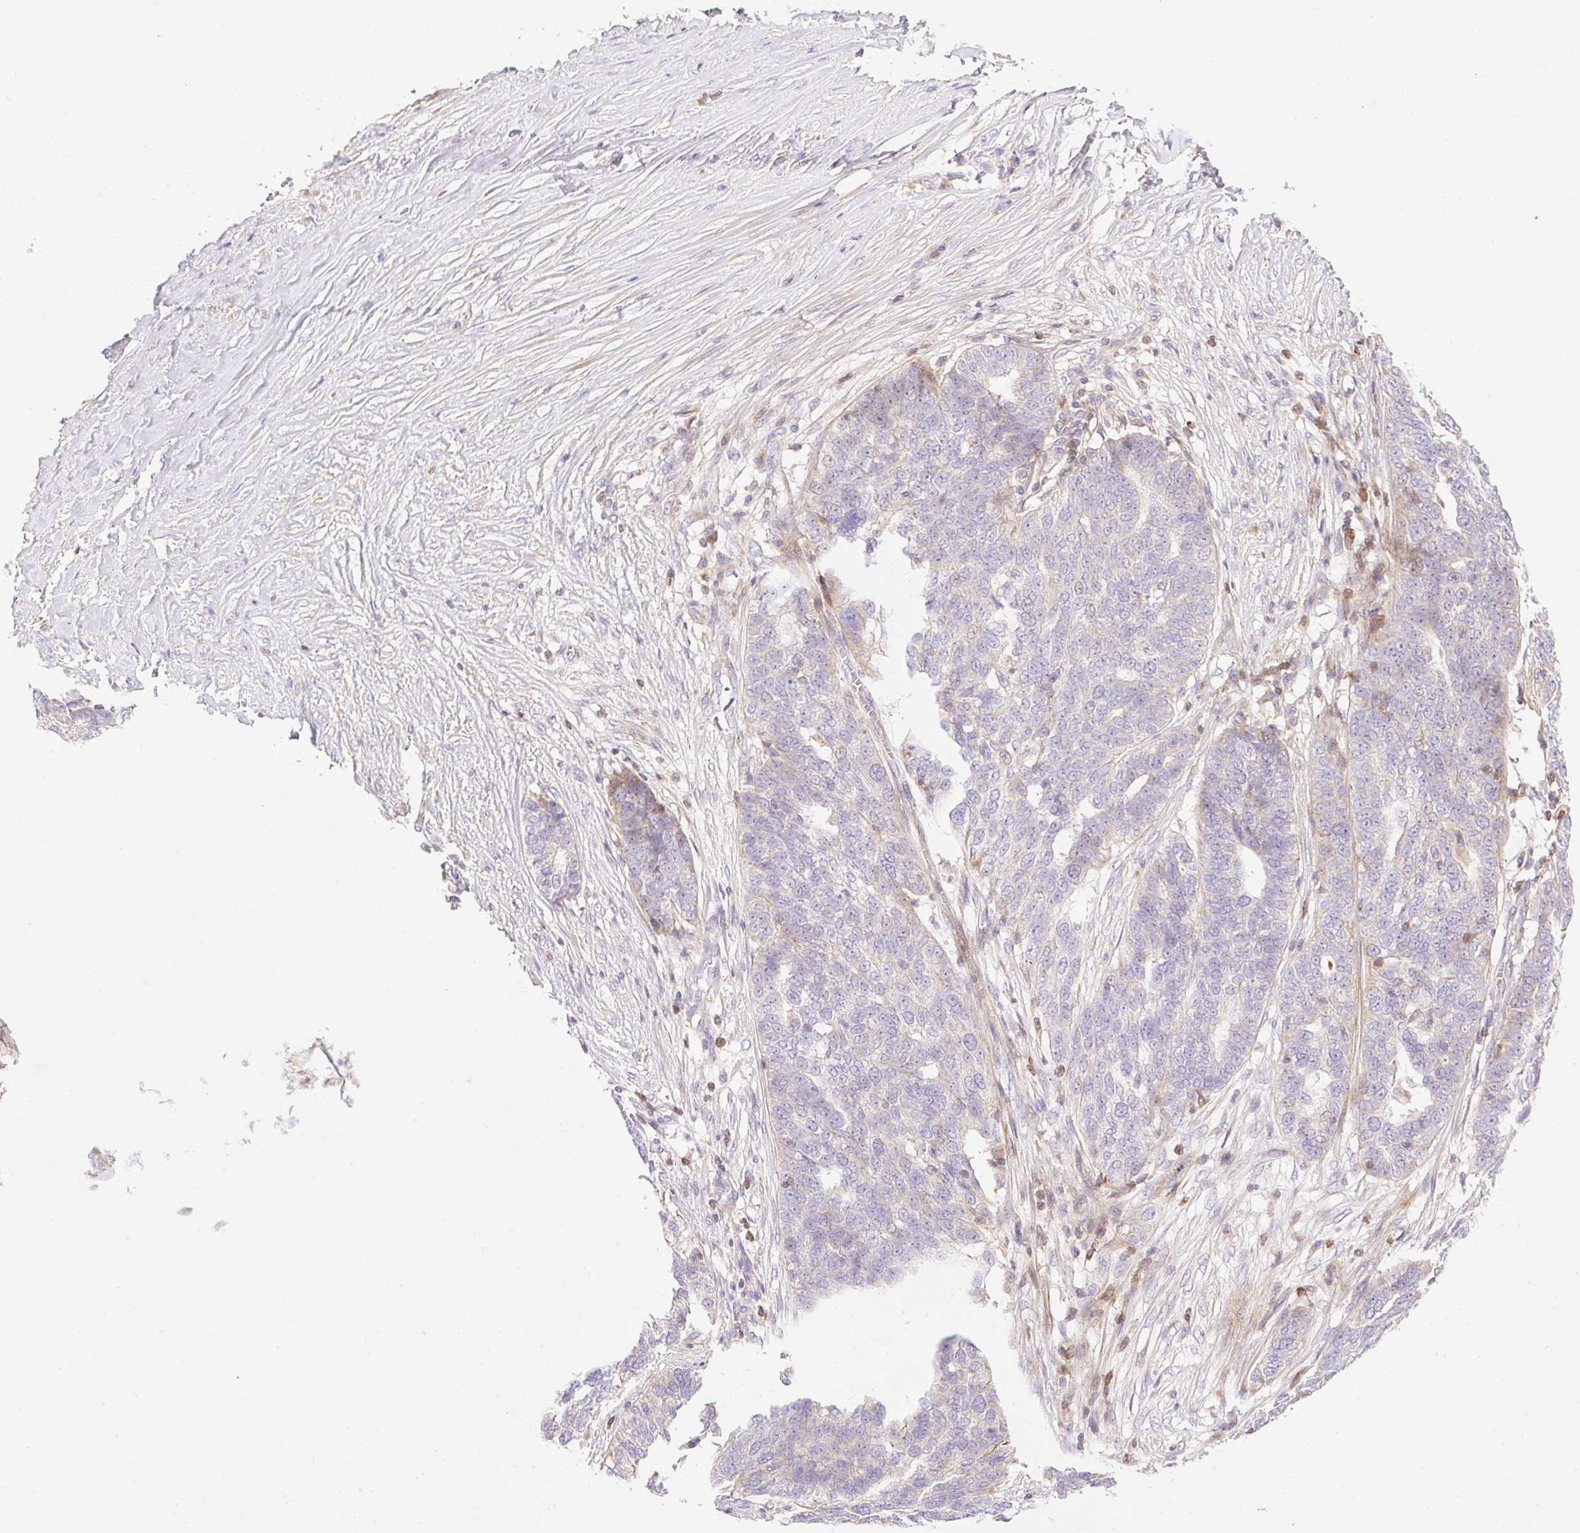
{"staining": {"intensity": "negative", "quantity": "none", "location": "none"}, "tissue": "ovarian cancer", "cell_type": "Tumor cells", "image_type": "cancer", "snomed": [{"axis": "morphology", "description": "Cystadenocarcinoma, serous, NOS"}, {"axis": "topography", "description": "Ovary"}], "caption": "Immunohistochemistry (IHC) image of neoplastic tissue: ovarian cancer stained with DAB (3,3'-diaminobenzidine) exhibits no significant protein expression in tumor cells. (DAB IHC, high magnification).", "gene": "VPS25", "patient": {"sex": "female", "age": 59}}